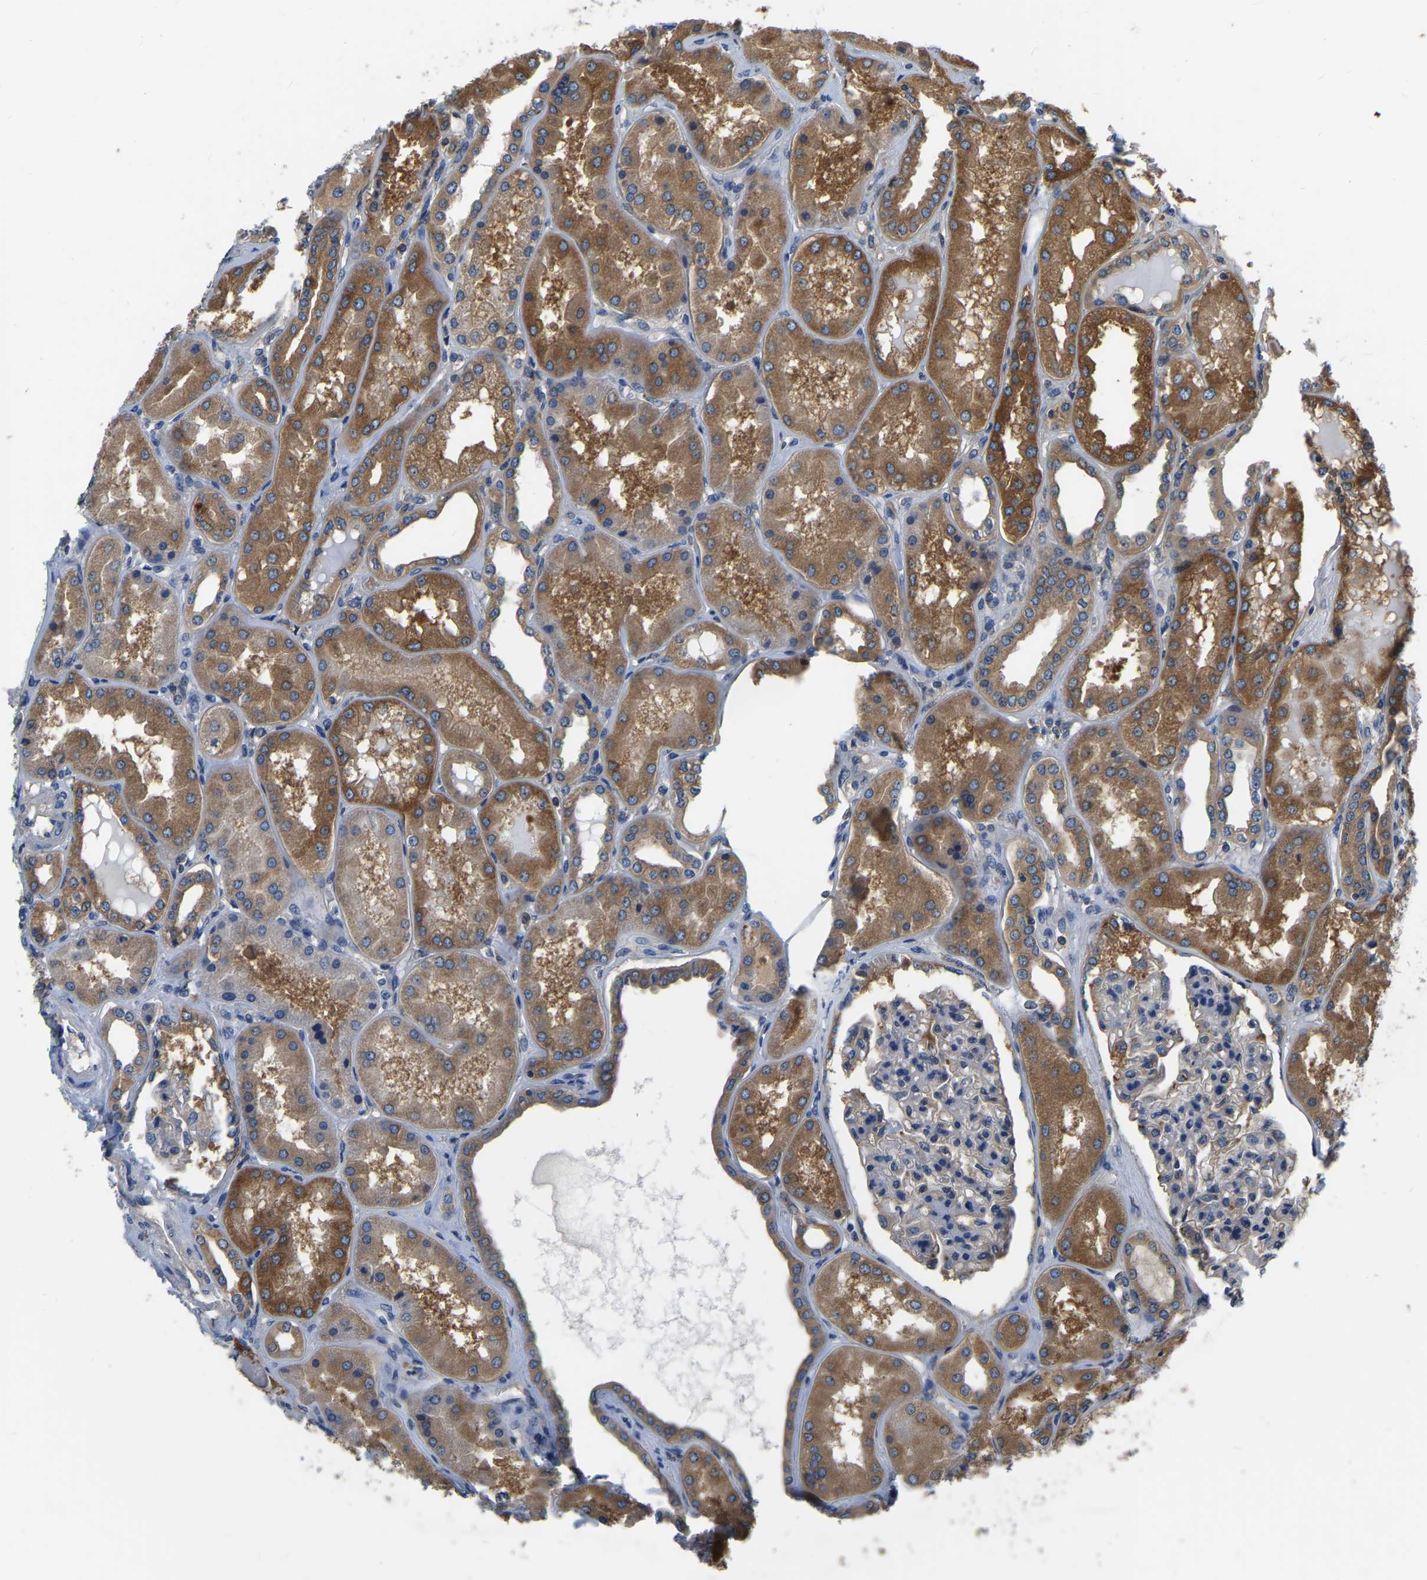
{"staining": {"intensity": "negative", "quantity": "none", "location": "none"}, "tissue": "kidney", "cell_type": "Cells in glomeruli", "image_type": "normal", "snomed": [{"axis": "morphology", "description": "Normal tissue, NOS"}, {"axis": "topography", "description": "Kidney"}], "caption": "This is an IHC micrograph of unremarkable human kidney. There is no staining in cells in glomeruli.", "gene": "GARS1", "patient": {"sex": "female", "age": 56}}